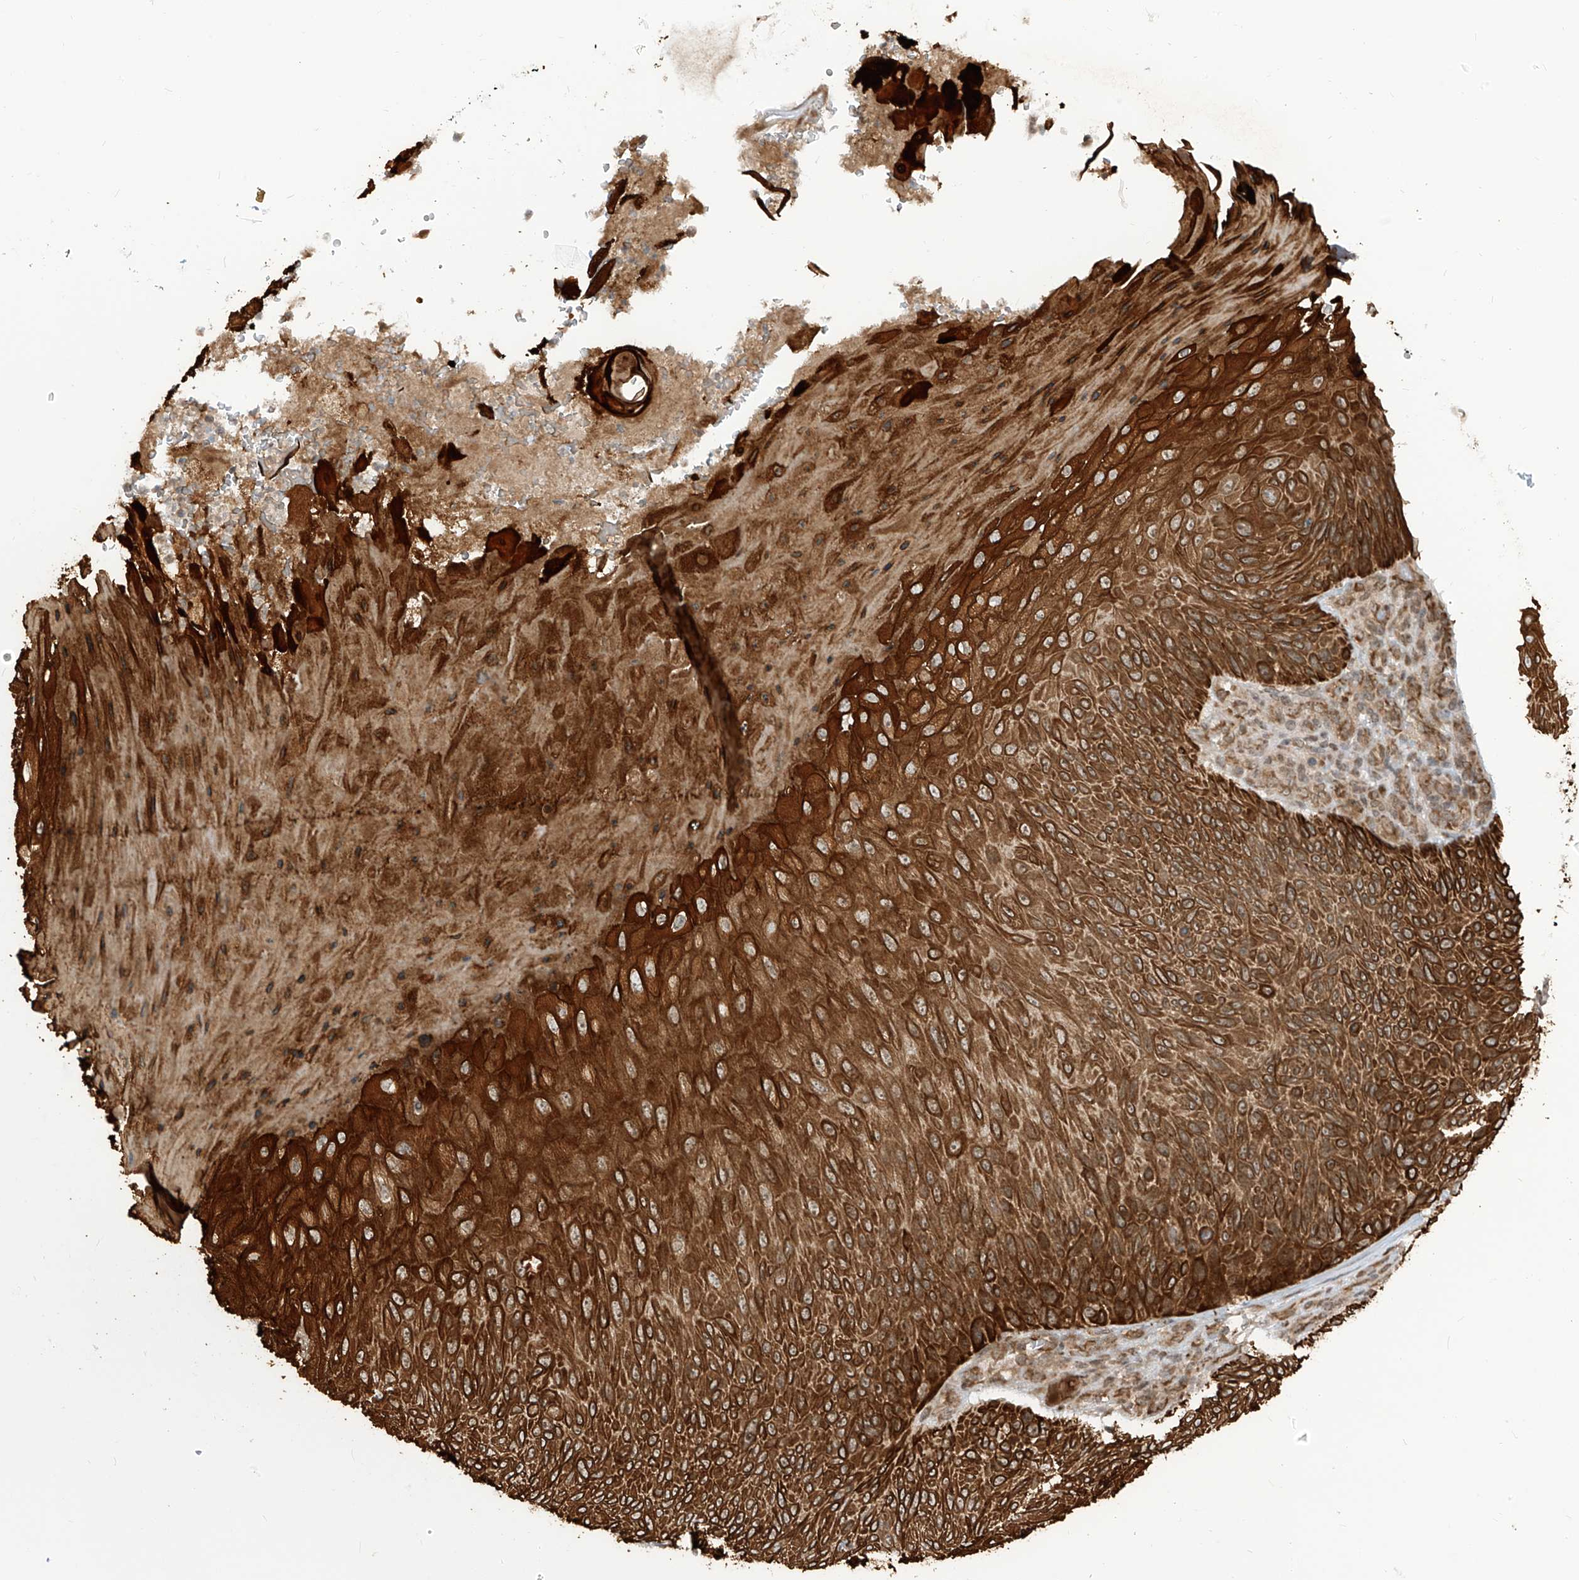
{"staining": {"intensity": "strong", "quantity": ">75%", "location": "cytoplasmic/membranous"}, "tissue": "skin cancer", "cell_type": "Tumor cells", "image_type": "cancer", "snomed": [{"axis": "morphology", "description": "Squamous cell carcinoma, NOS"}, {"axis": "topography", "description": "Skin"}], "caption": "Skin cancer stained with a protein marker demonstrates strong staining in tumor cells.", "gene": "TRIM67", "patient": {"sex": "female", "age": 88}}